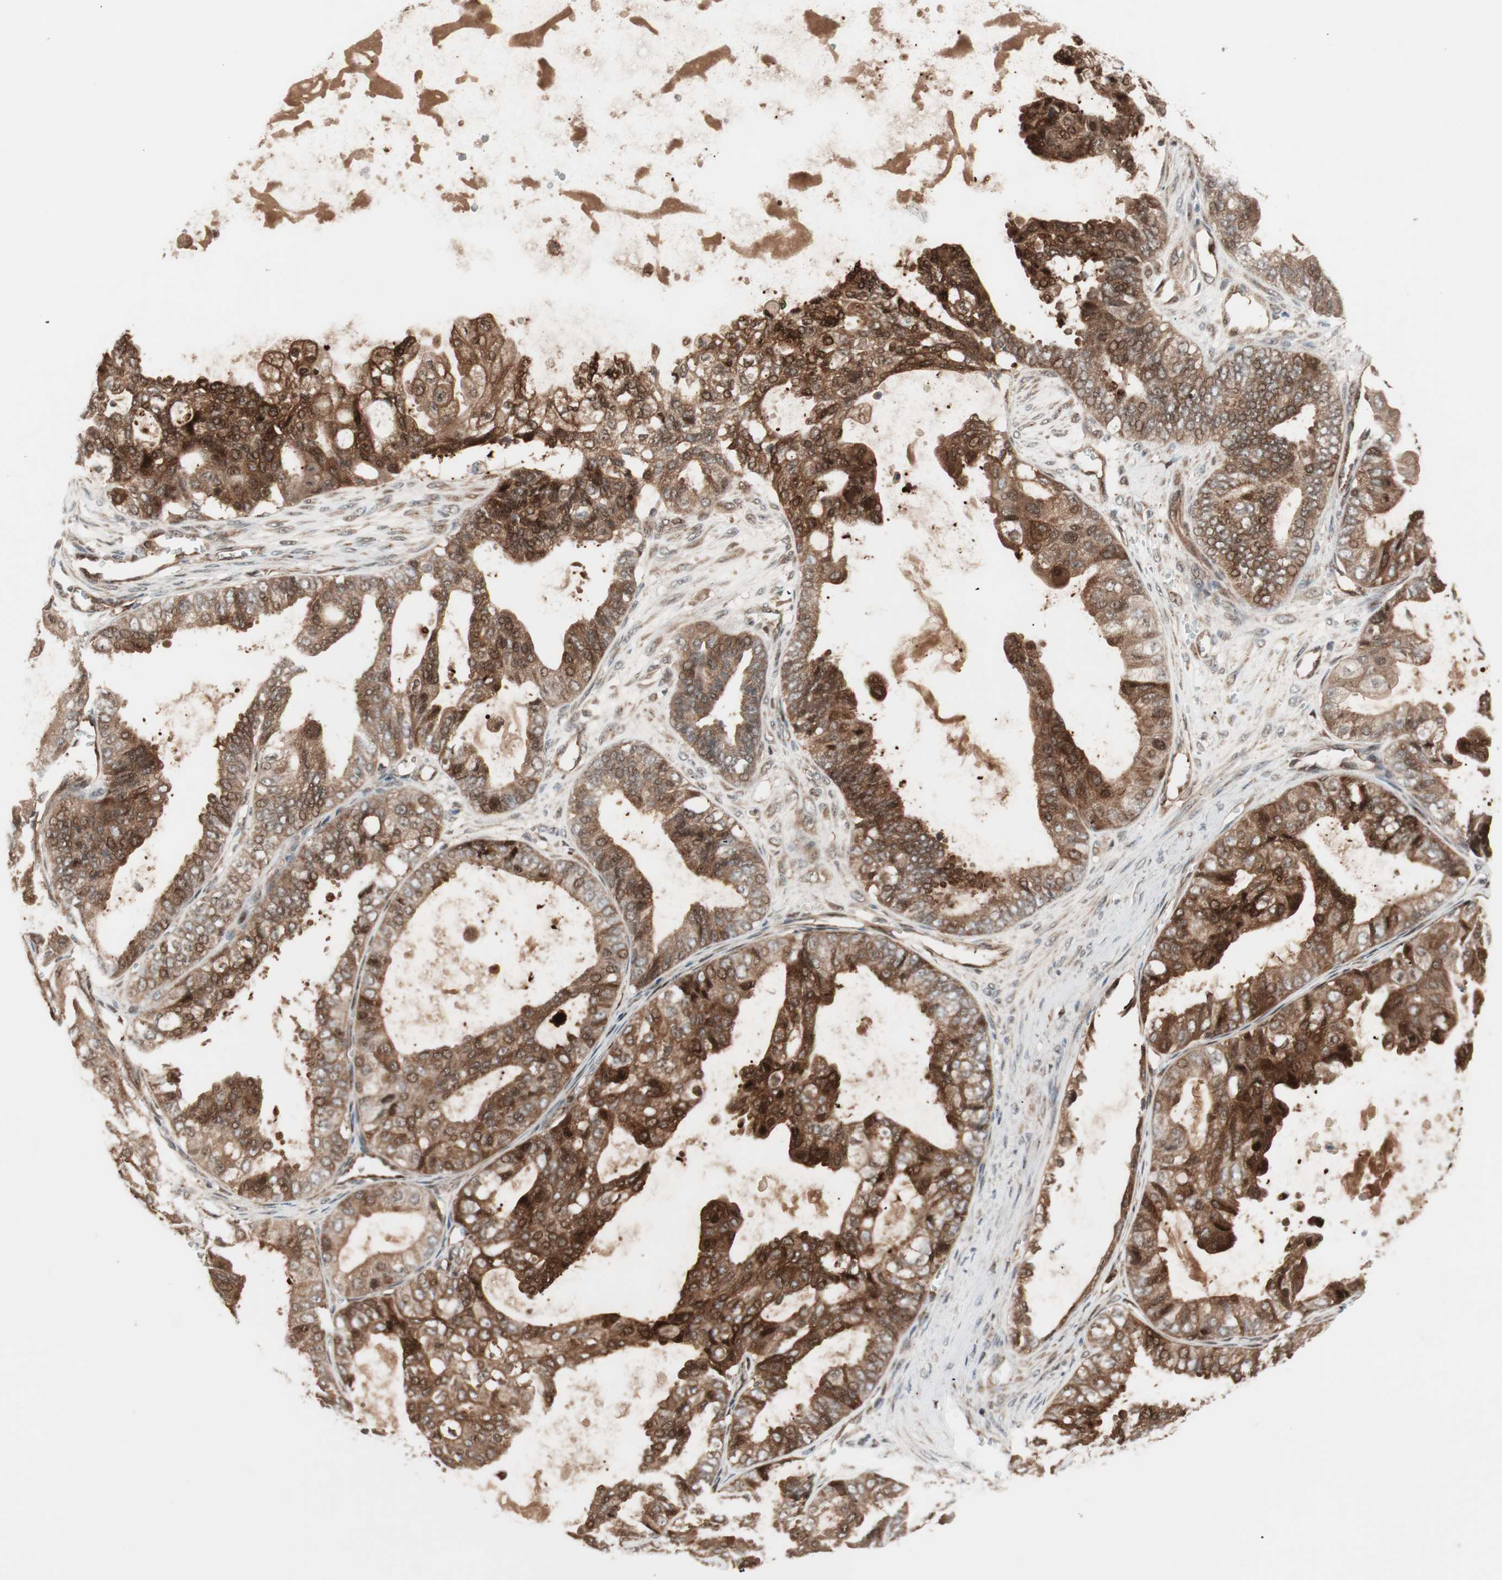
{"staining": {"intensity": "strong", "quantity": ">75%", "location": "cytoplasmic/membranous,nuclear"}, "tissue": "ovarian cancer", "cell_type": "Tumor cells", "image_type": "cancer", "snomed": [{"axis": "morphology", "description": "Carcinoma, NOS"}, {"axis": "morphology", "description": "Carcinoma, endometroid"}, {"axis": "topography", "description": "Ovary"}], "caption": "Ovarian endometroid carcinoma stained with a brown dye demonstrates strong cytoplasmic/membranous and nuclear positive staining in about >75% of tumor cells.", "gene": "PRKG2", "patient": {"sex": "female", "age": 50}}